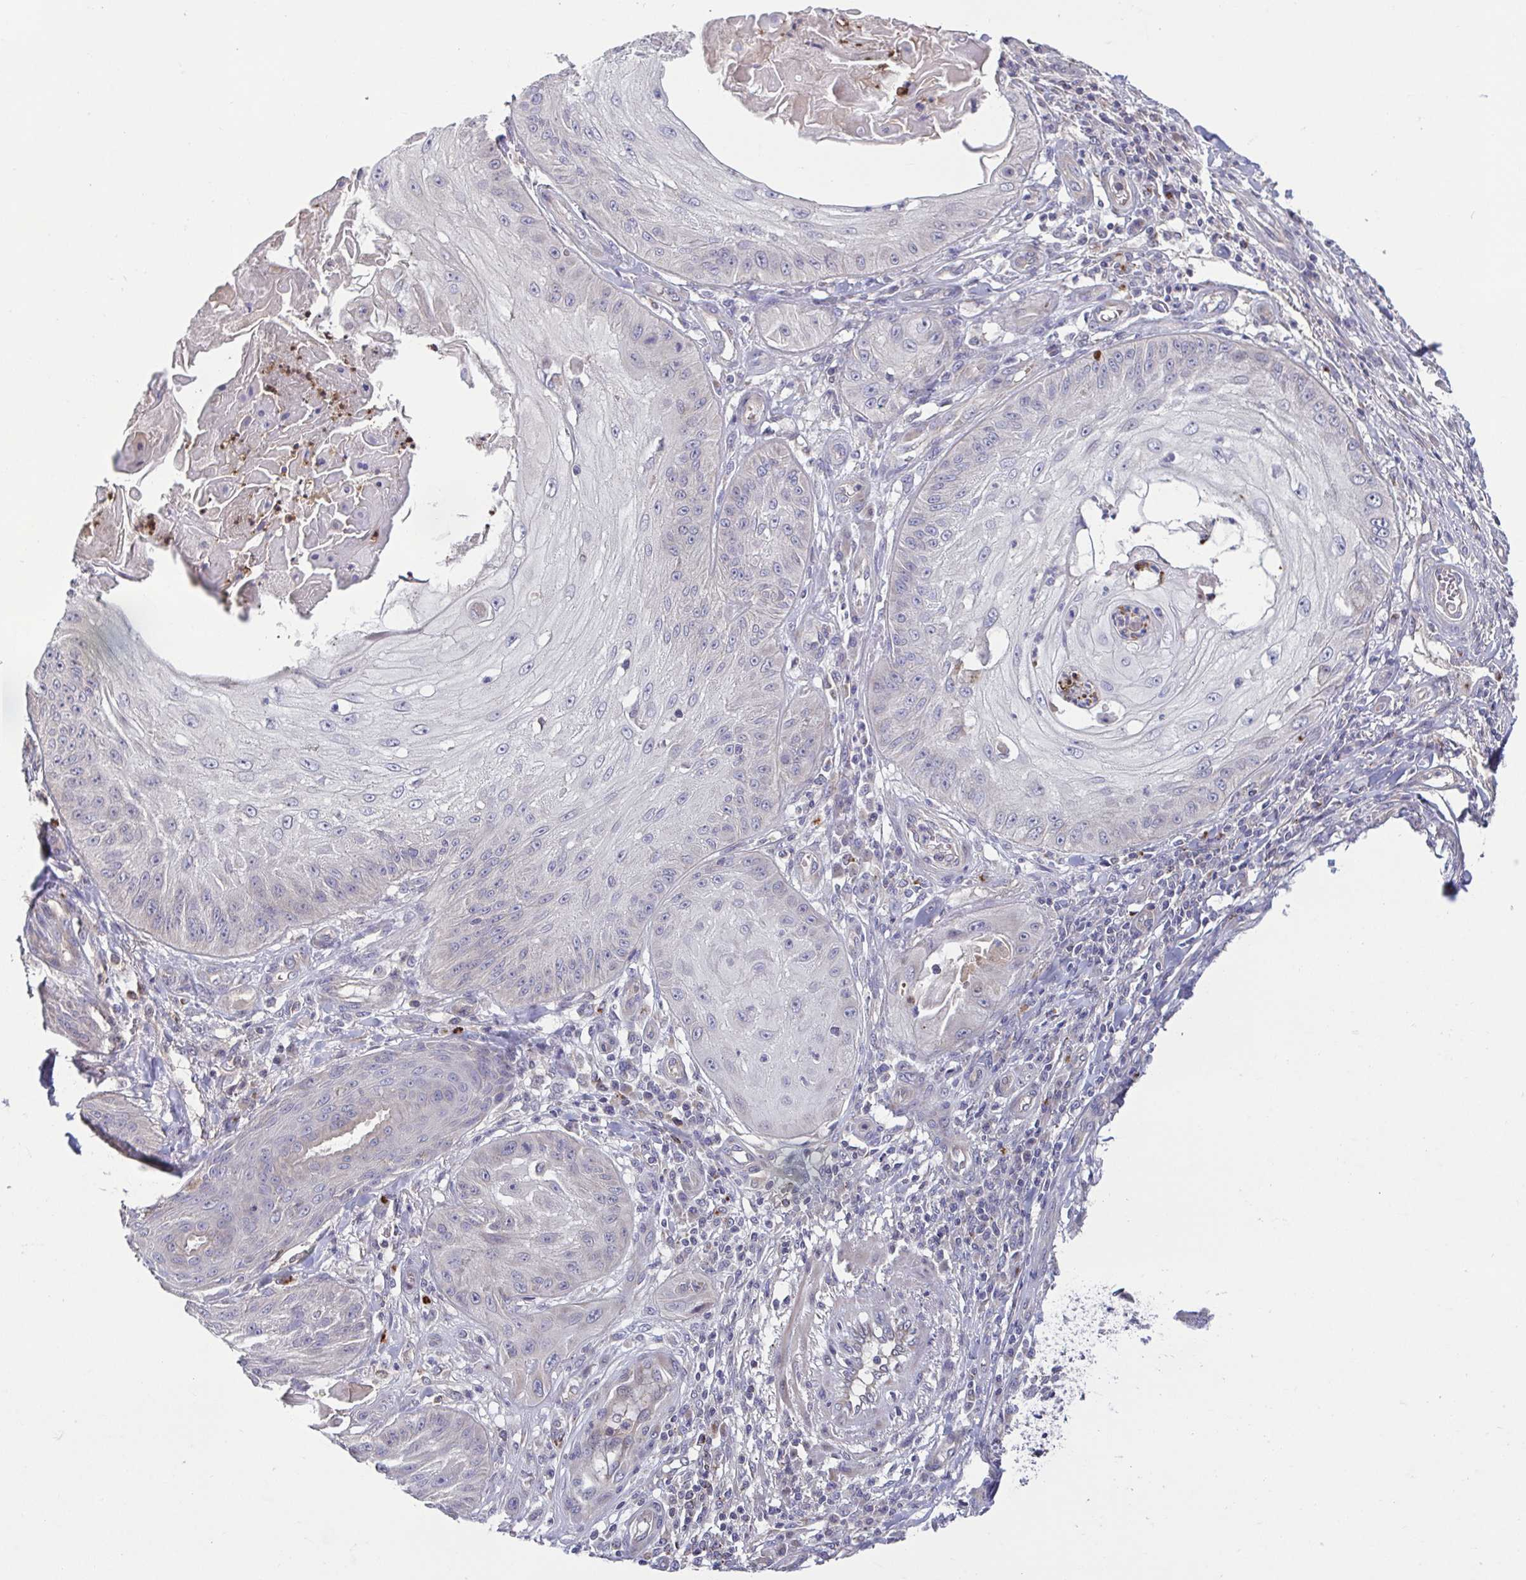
{"staining": {"intensity": "negative", "quantity": "none", "location": "none"}, "tissue": "skin cancer", "cell_type": "Tumor cells", "image_type": "cancer", "snomed": [{"axis": "morphology", "description": "Squamous cell carcinoma, NOS"}, {"axis": "topography", "description": "Skin"}], "caption": "Immunohistochemistry histopathology image of neoplastic tissue: skin squamous cell carcinoma stained with DAB (3,3'-diaminobenzidine) demonstrates no significant protein expression in tumor cells. Brightfield microscopy of IHC stained with DAB (brown) and hematoxylin (blue), captured at high magnification.", "gene": "OSBPL7", "patient": {"sex": "male", "age": 70}}